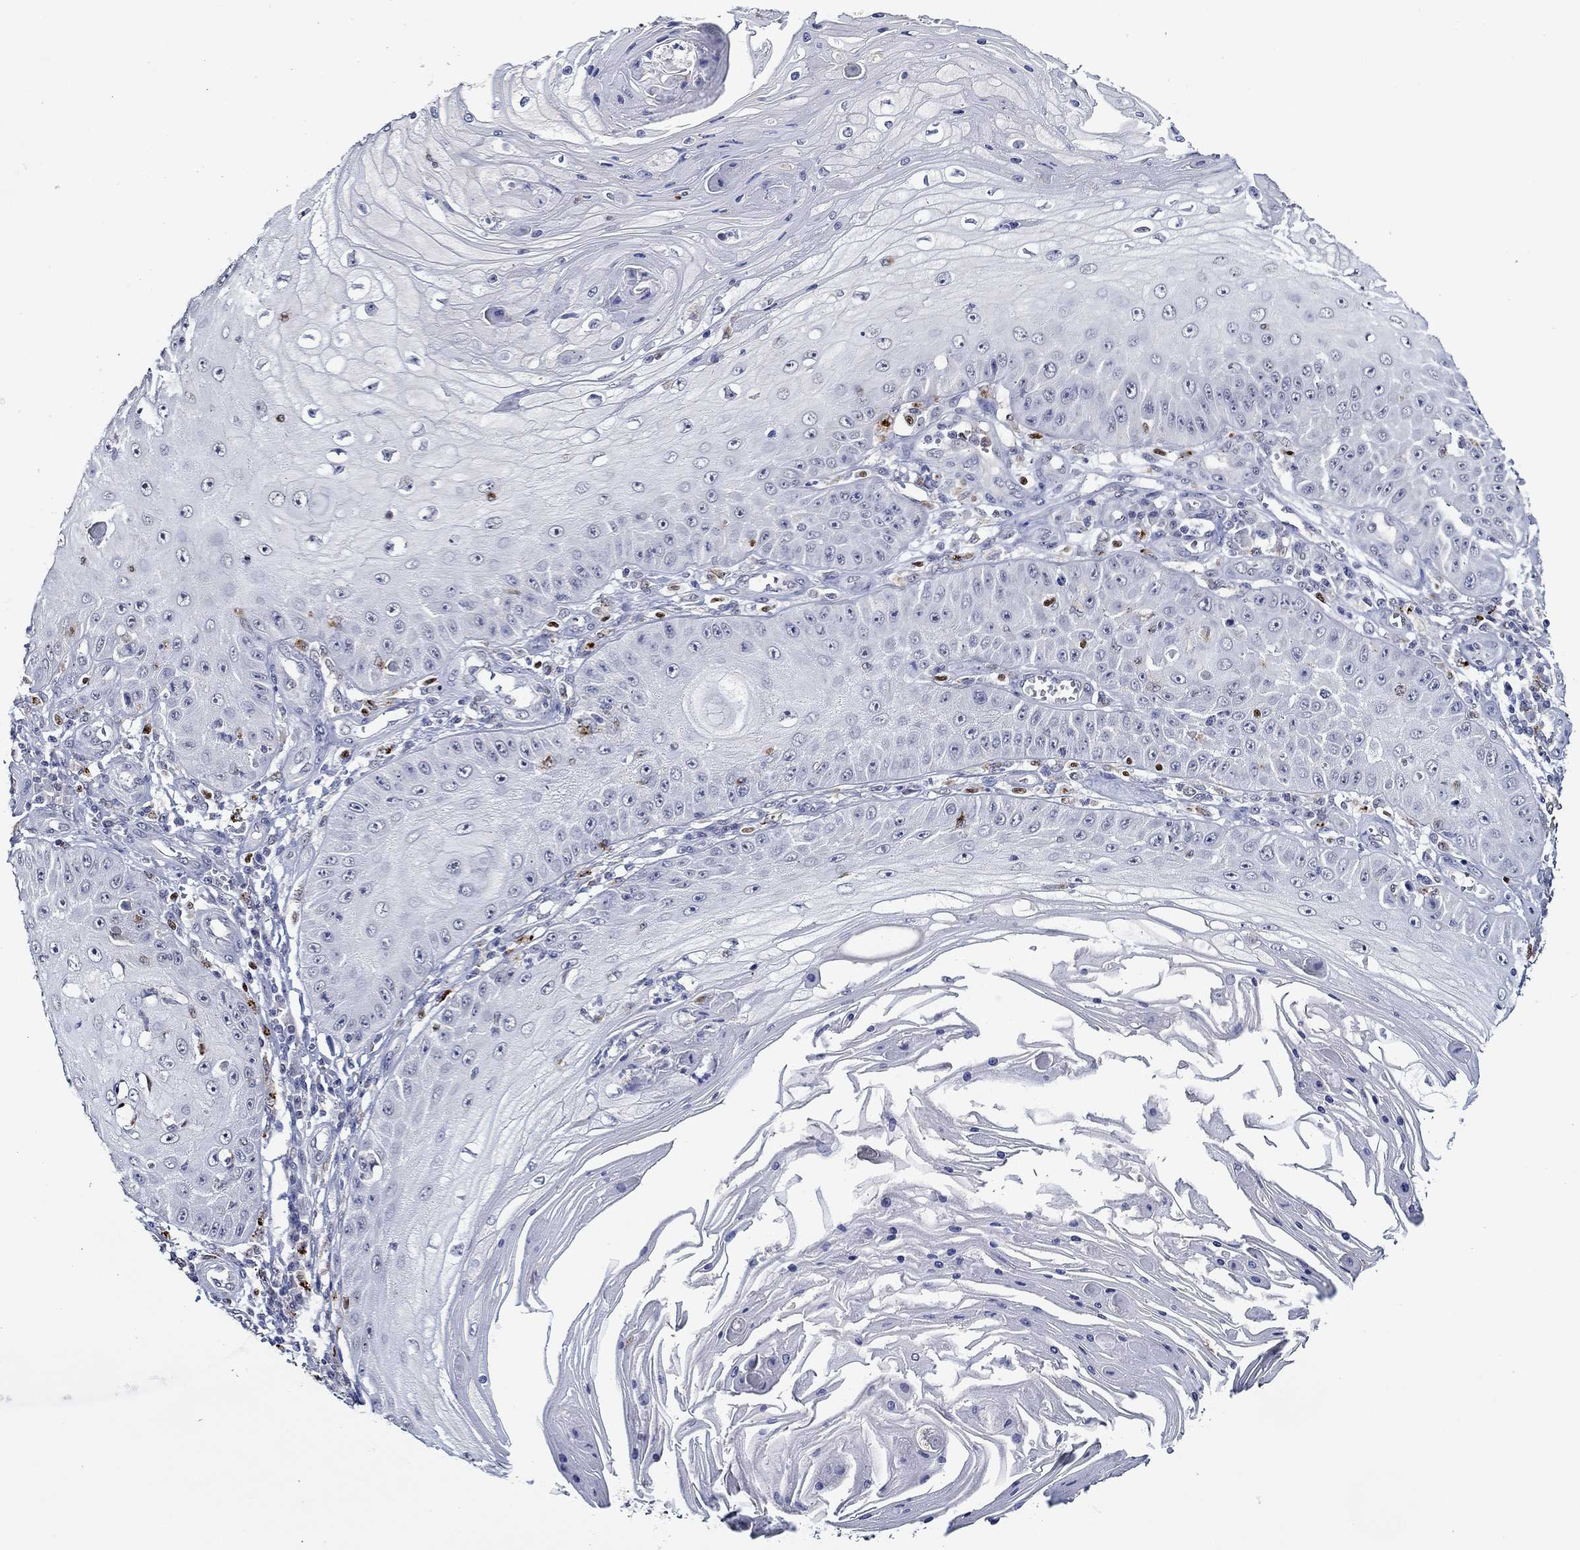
{"staining": {"intensity": "negative", "quantity": "none", "location": "none"}, "tissue": "skin cancer", "cell_type": "Tumor cells", "image_type": "cancer", "snomed": [{"axis": "morphology", "description": "Squamous cell carcinoma, NOS"}, {"axis": "topography", "description": "Skin"}], "caption": "High magnification brightfield microscopy of squamous cell carcinoma (skin) stained with DAB (brown) and counterstained with hematoxylin (blue): tumor cells show no significant expression. (Stains: DAB immunohistochemistry (IHC) with hematoxylin counter stain, Microscopy: brightfield microscopy at high magnification).", "gene": "GATA2", "patient": {"sex": "male", "age": 70}}